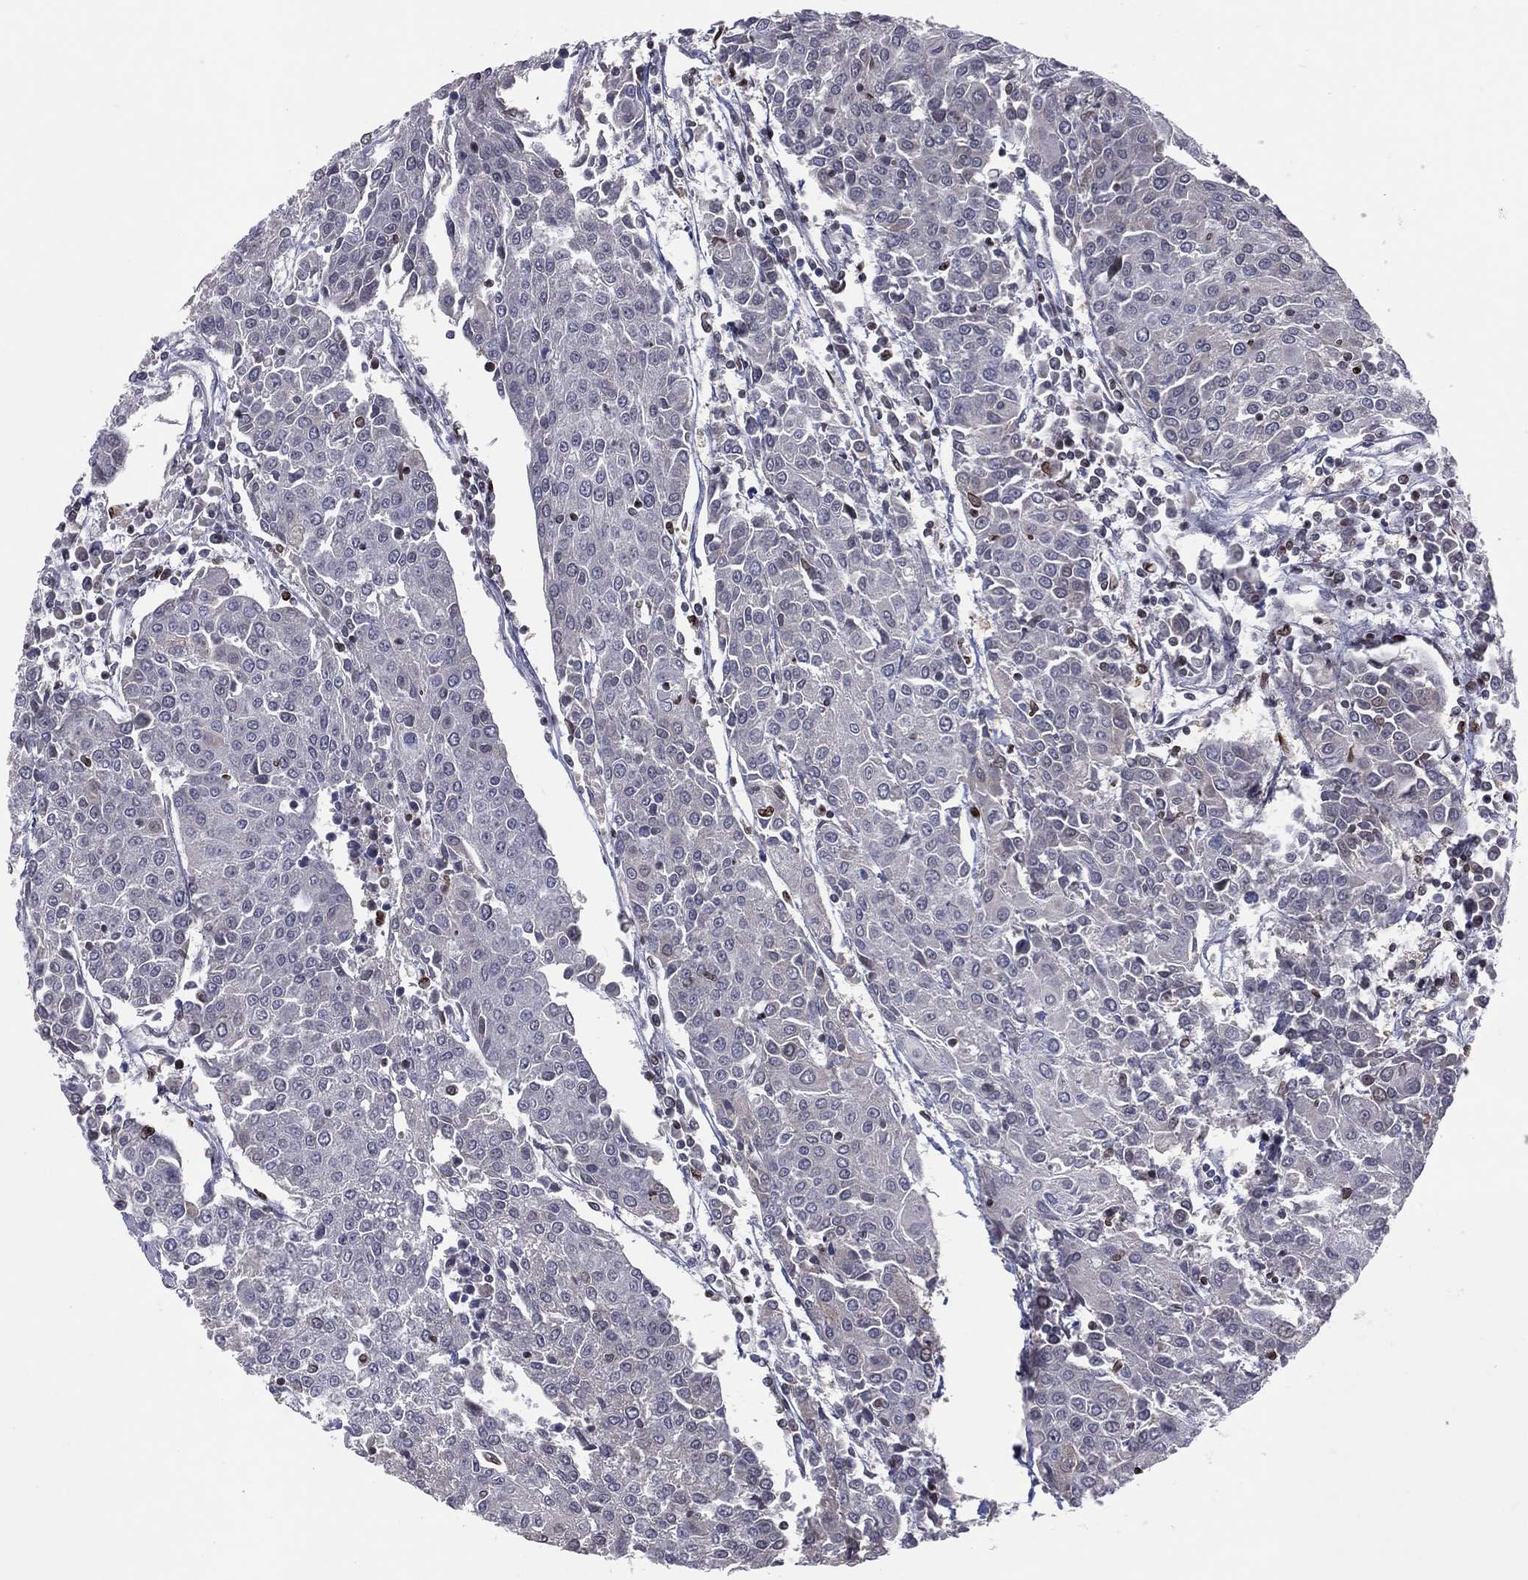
{"staining": {"intensity": "negative", "quantity": "none", "location": "none"}, "tissue": "urothelial cancer", "cell_type": "Tumor cells", "image_type": "cancer", "snomed": [{"axis": "morphology", "description": "Urothelial carcinoma, High grade"}, {"axis": "topography", "description": "Urinary bladder"}], "caption": "Urothelial cancer was stained to show a protein in brown. There is no significant staining in tumor cells.", "gene": "DBF4B", "patient": {"sex": "female", "age": 85}}